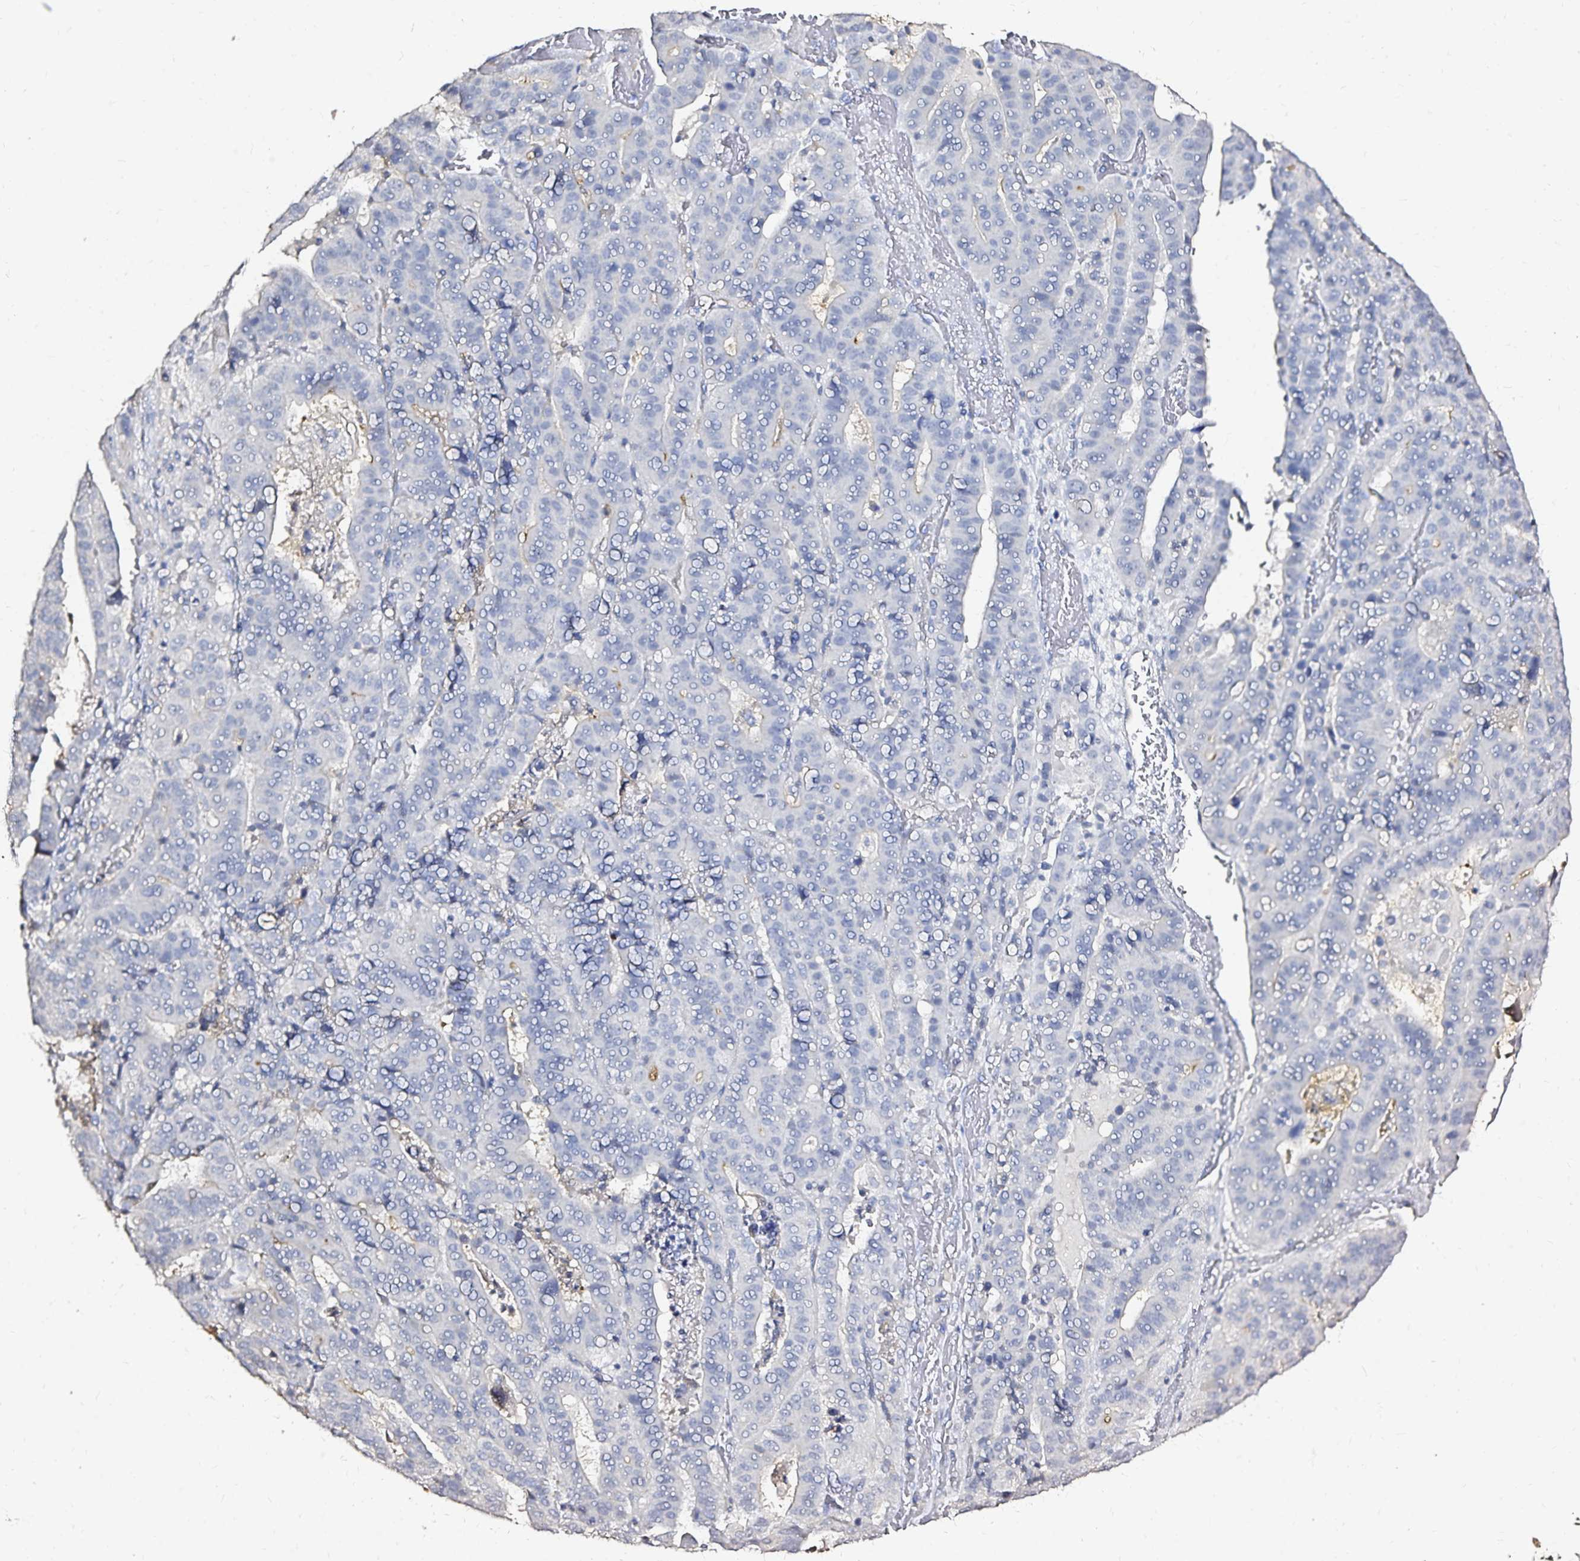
{"staining": {"intensity": "negative", "quantity": "none", "location": "none"}, "tissue": "stomach cancer", "cell_type": "Tumor cells", "image_type": "cancer", "snomed": [{"axis": "morphology", "description": "Adenocarcinoma, NOS"}, {"axis": "topography", "description": "Stomach"}], "caption": "Stomach cancer (adenocarcinoma) stained for a protein using immunohistochemistry reveals no expression tumor cells.", "gene": "SLC5A1", "patient": {"sex": "male", "age": 48}}